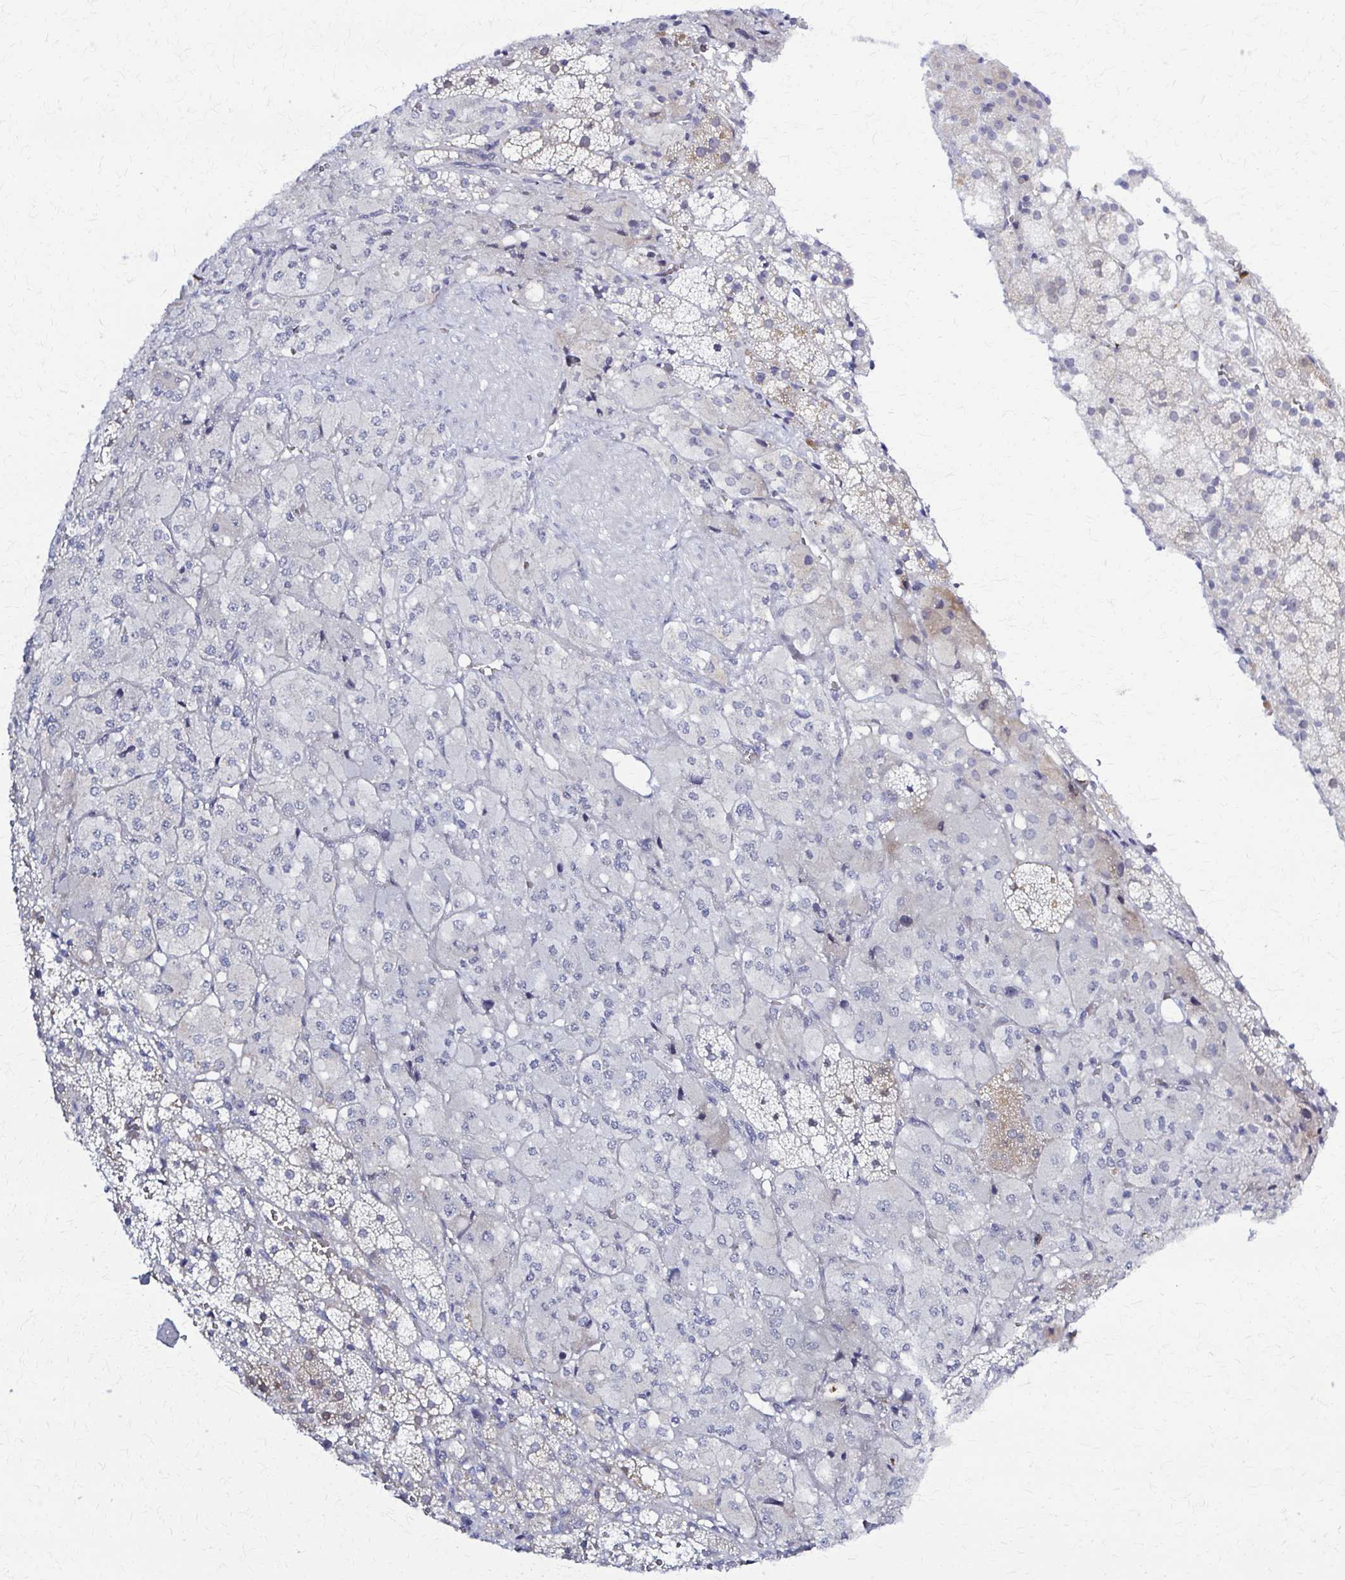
{"staining": {"intensity": "weak", "quantity": "25%-75%", "location": "cytoplasmic/membranous"}, "tissue": "adrenal gland", "cell_type": "Glandular cells", "image_type": "normal", "snomed": [{"axis": "morphology", "description": "Normal tissue, NOS"}, {"axis": "topography", "description": "Adrenal gland"}], "caption": "Adrenal gland stained with DAB (3,3'-diaminobenzidine) immunohistochemistry displays low levels of weak cytoplasmic/membranous staining in about 25%-75% of glandular cells. (Stains: DAB (3,3'-diaminobenzidine) in brown, nuclei in blue, Microscopy: brightfield microscopy at high magnification).", "gene": "RHOBTB2", "patient": {"sex": "male", "age": 53}}